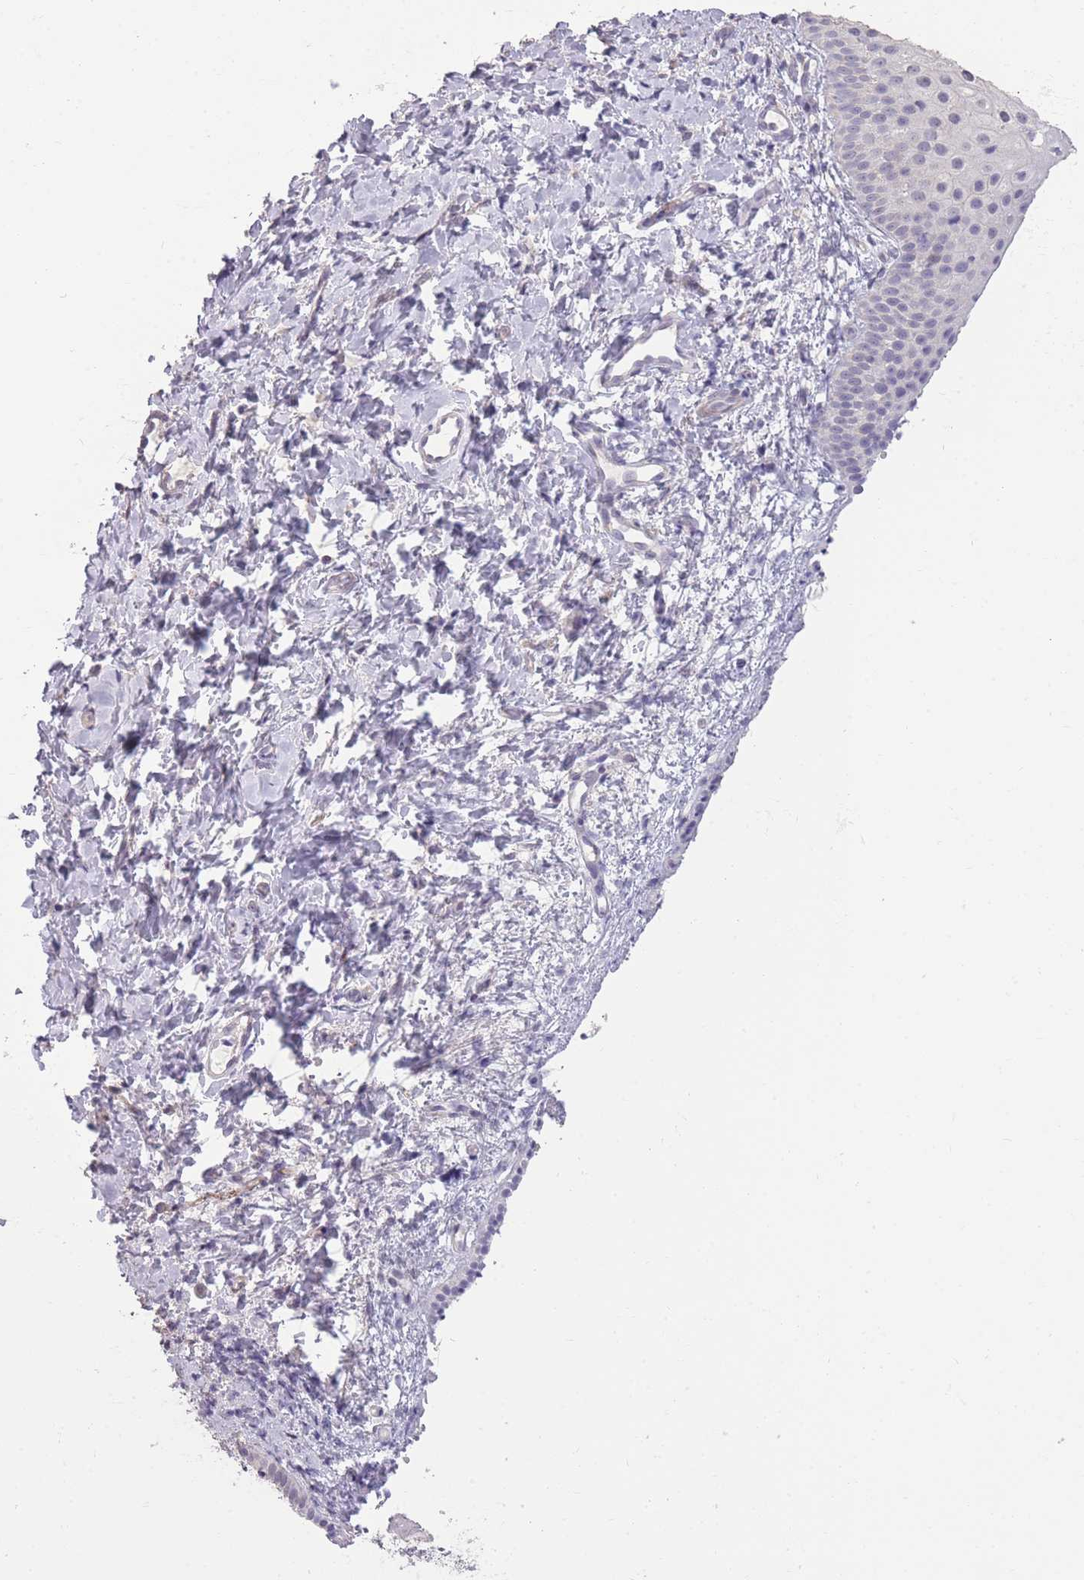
{"staining": {"intensity": "negative", "quantity": "none", "location": "none"}, "tissue": "vagina", "cell_type": "Squamous epithelial cells", "image_type": "normal", "snomed": [{"axis": "morphology", "description": "Normal tissue, NOS"}, {"axis": "topography", "description": "Vagina"}], "caption": "The histopathology image exhibits no staining of squamous epithelial cells in unremarkable vagina. The staining is performed using DAB brown chromogen with nuclei counter-stained in using hematoxylin.", "gene": "ZBTB24", "patient": {"sex": "female", "age": 56}}